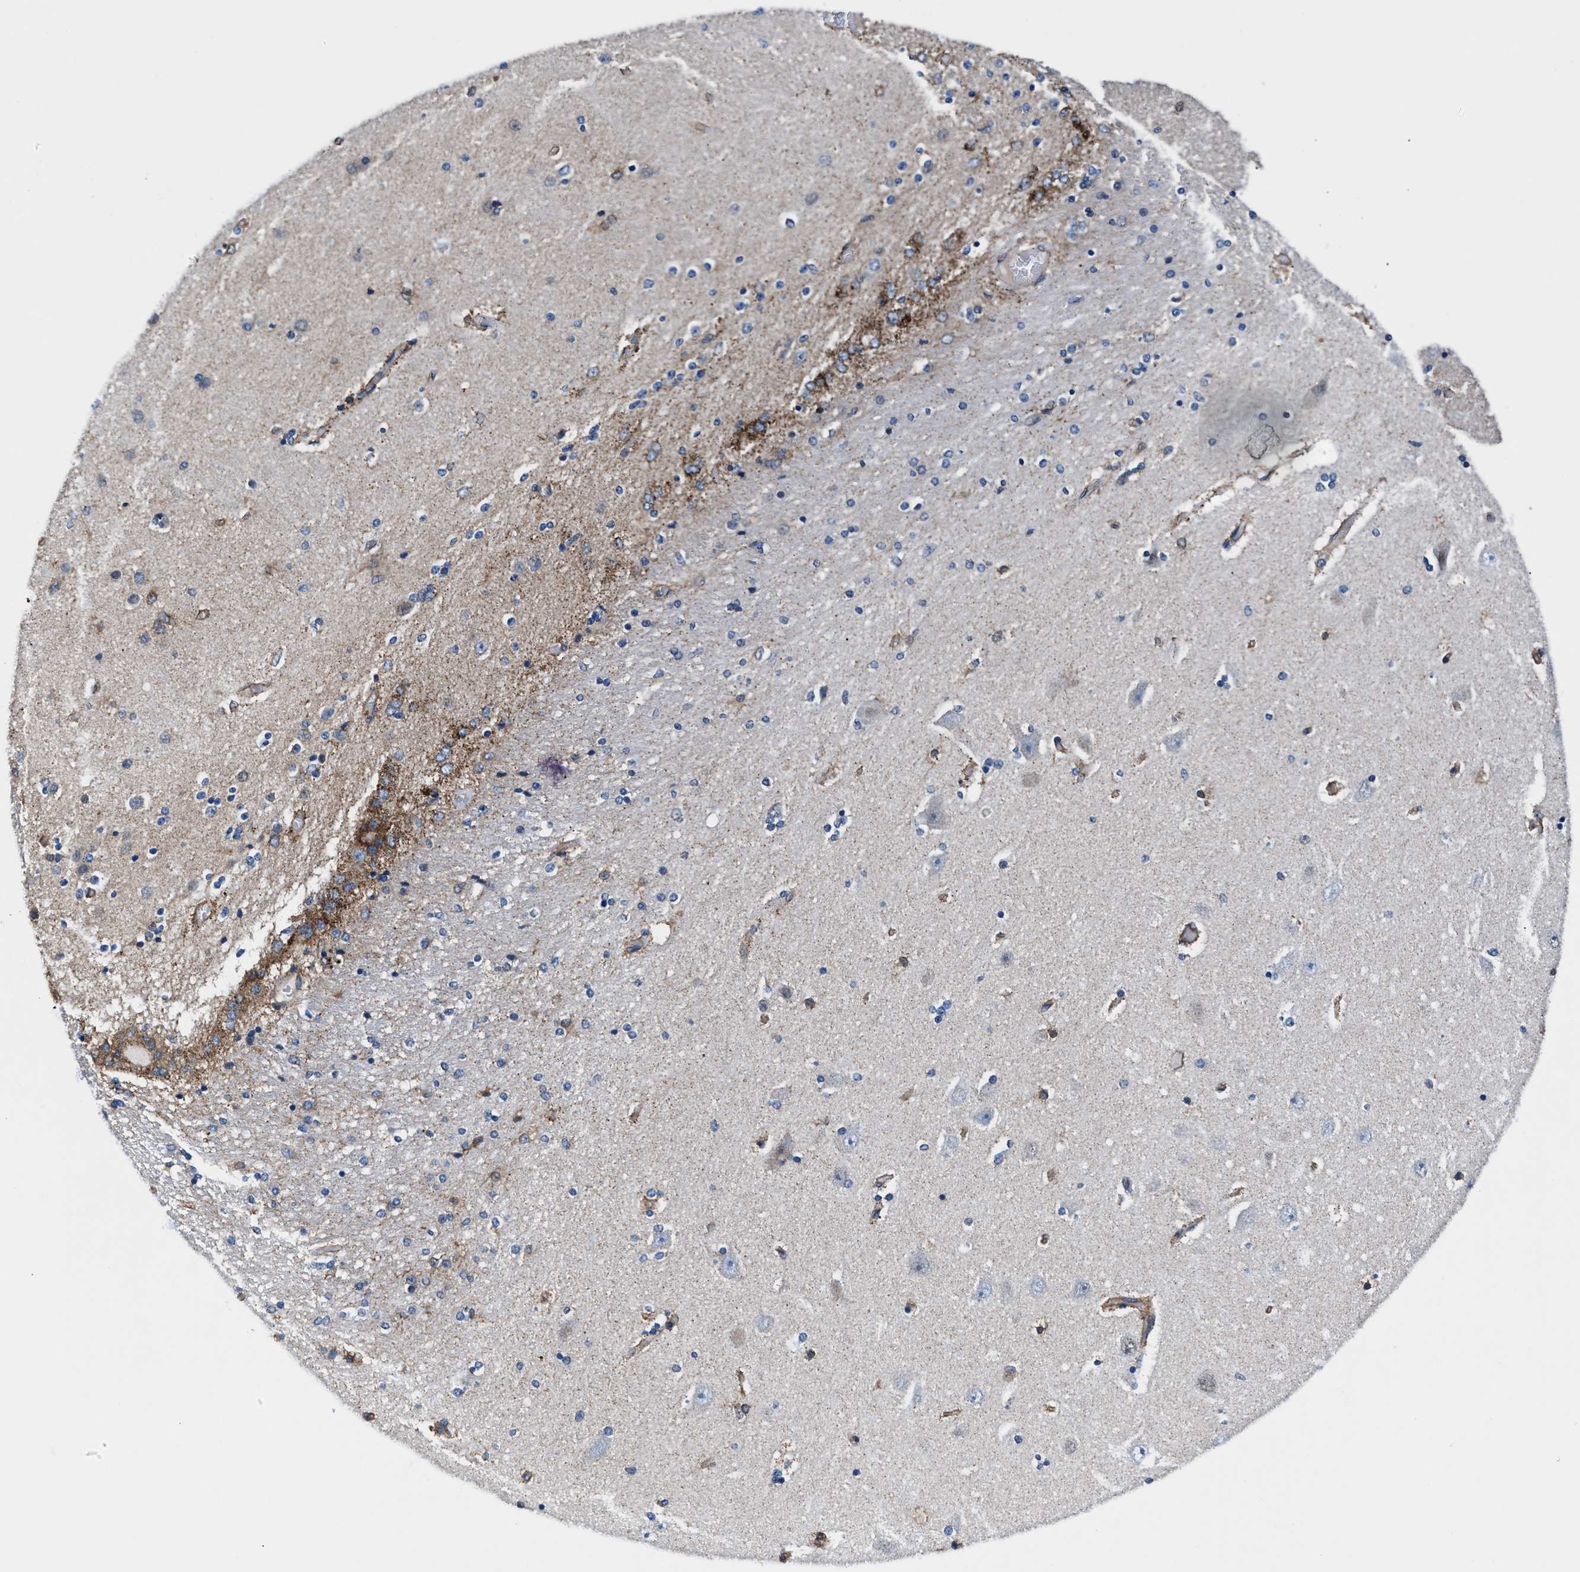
{"staining": {"intensity": "moderate", "quantity": "<25%", "location": "cytoplasmic/membranous"}, "tissue": "hippocampus", "cell_type": "Glial cells", "image_type": "normal", "snomed": [{"axis": "morphology", "description": "Normal tissue, NOS"}, {"axis": "topography", "description": "Hippocampus"}], "caption": "This is a micrograph of IHC staining of benign hippocampus, which shows moderate staining in the cytoplasmic/membranous of glial cells.", "gene": "NKTR", "patient": {"sex": "female", "age": 54}}